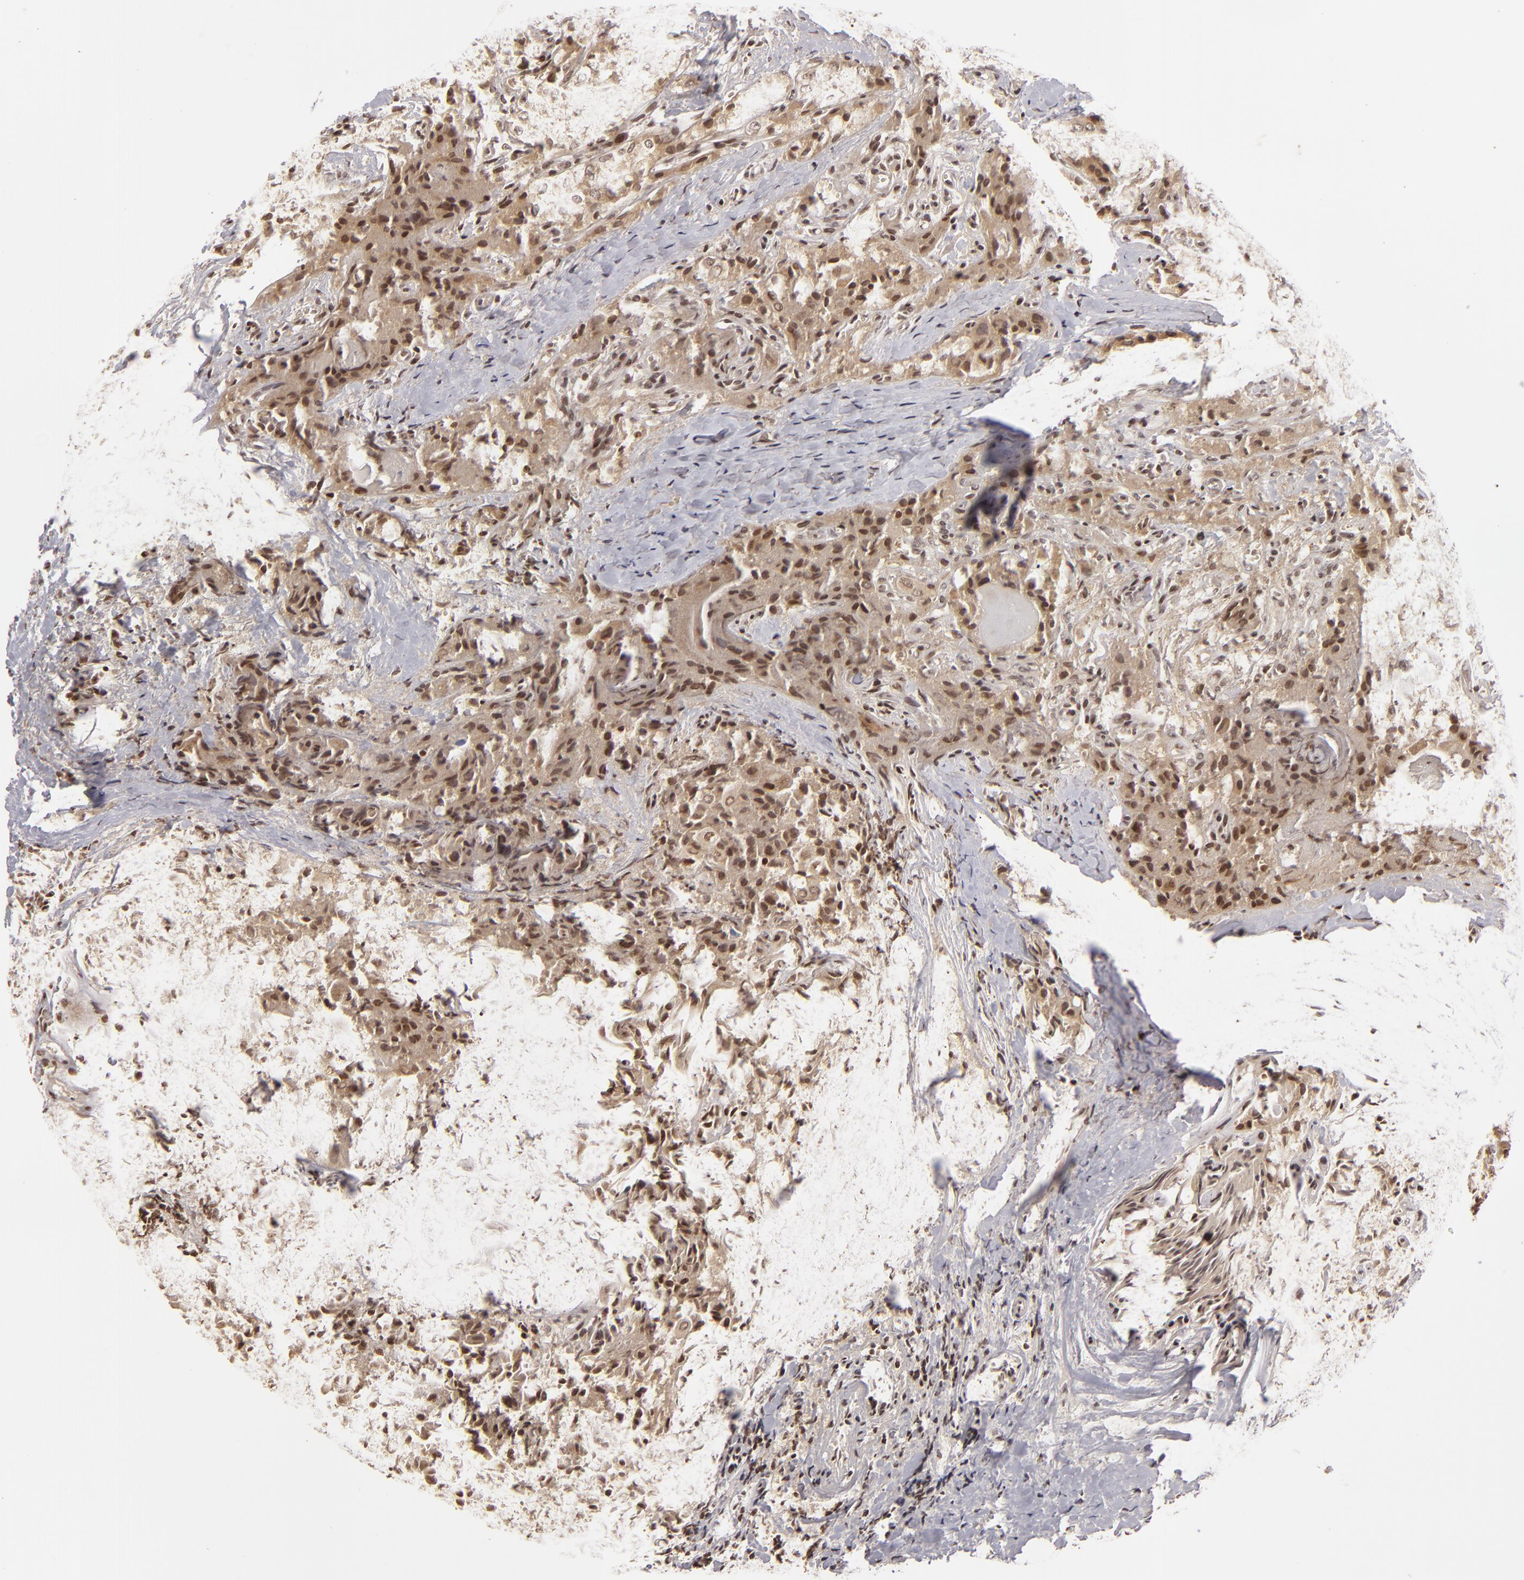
{"staining": {"intensity": "moderate", "quantity": ">75%", "location": "cytoplasmic/membranous,nuclear"}, "tissue": "thyroid cancer", "cell_type": "Tumor cells", "image_type": "cancer", "snomed": [{"axis": "morphology", "description": "Papillary adenocarcinoma, NOS"}, {"axis": "topography", "description": "Thyroid gland"}], "caption": "This is an image of IHC staining of thyroid cancer, which shows moderate expression in the cytoplasmic/membranous and nuclear of tumor cells.", "gene": "CUL3", "patient": {"sex": "female", "age": 71}}